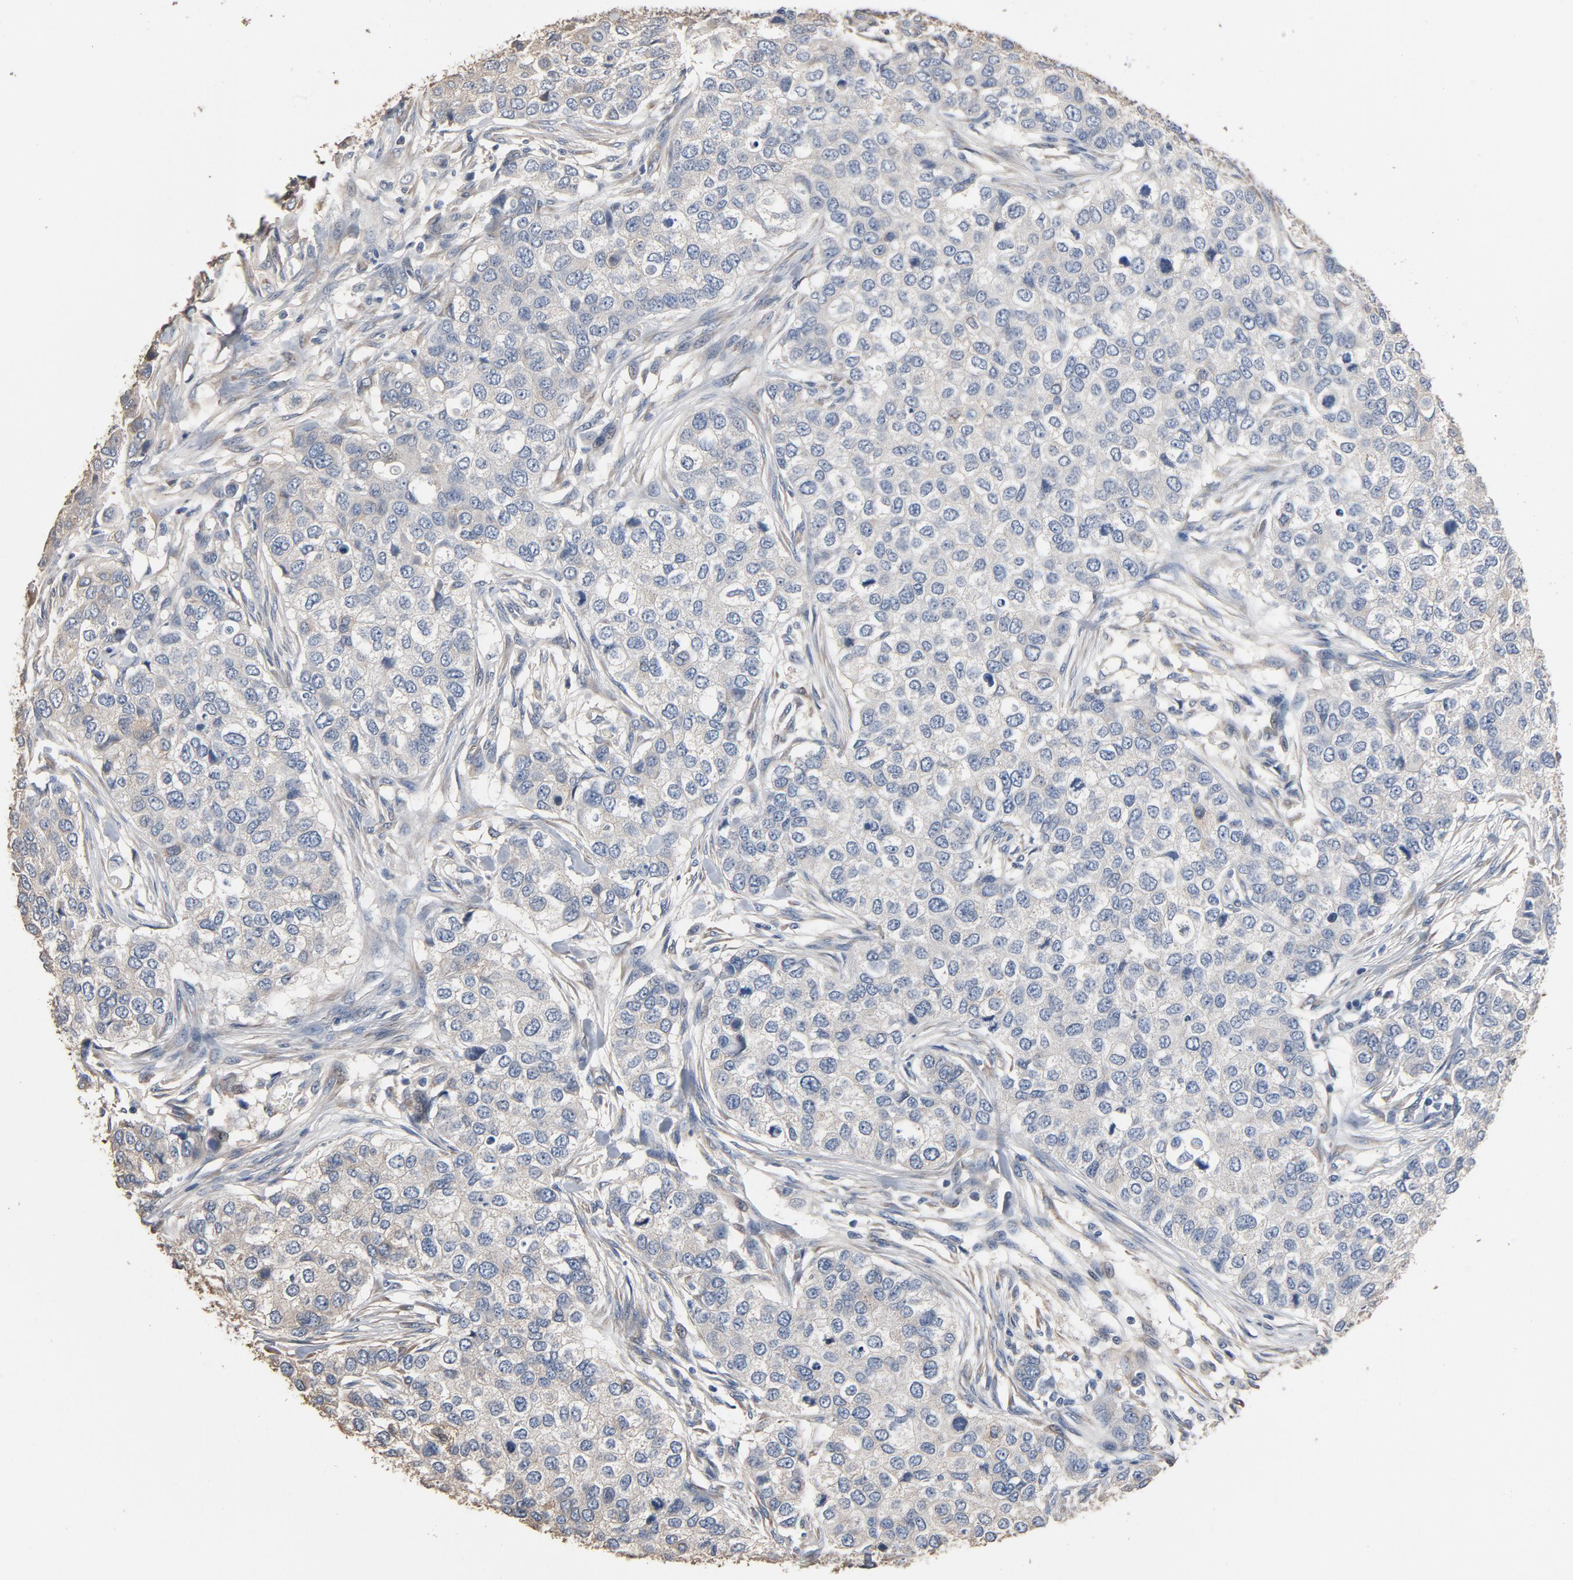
{"staining": {"intensity": "negative", "quantity": "none", "location": "none"}, "tissue": "breast cancer", "cell_type": "Tumor cells", "image_type": "cancer", "snomed": [{"axis": "morphology", "description": "Normal tissue, NOS"}, {"axis": "morphology", "description": "Duct carcinoma"}, {"axis": "topography", "description": "Breast"}], "caption": "Tumor cells are negative for brown protein staining in breast invasive ductal carcinoma.", "gene": "SOX6", "patient": {"sex": "female", "age": 49}}